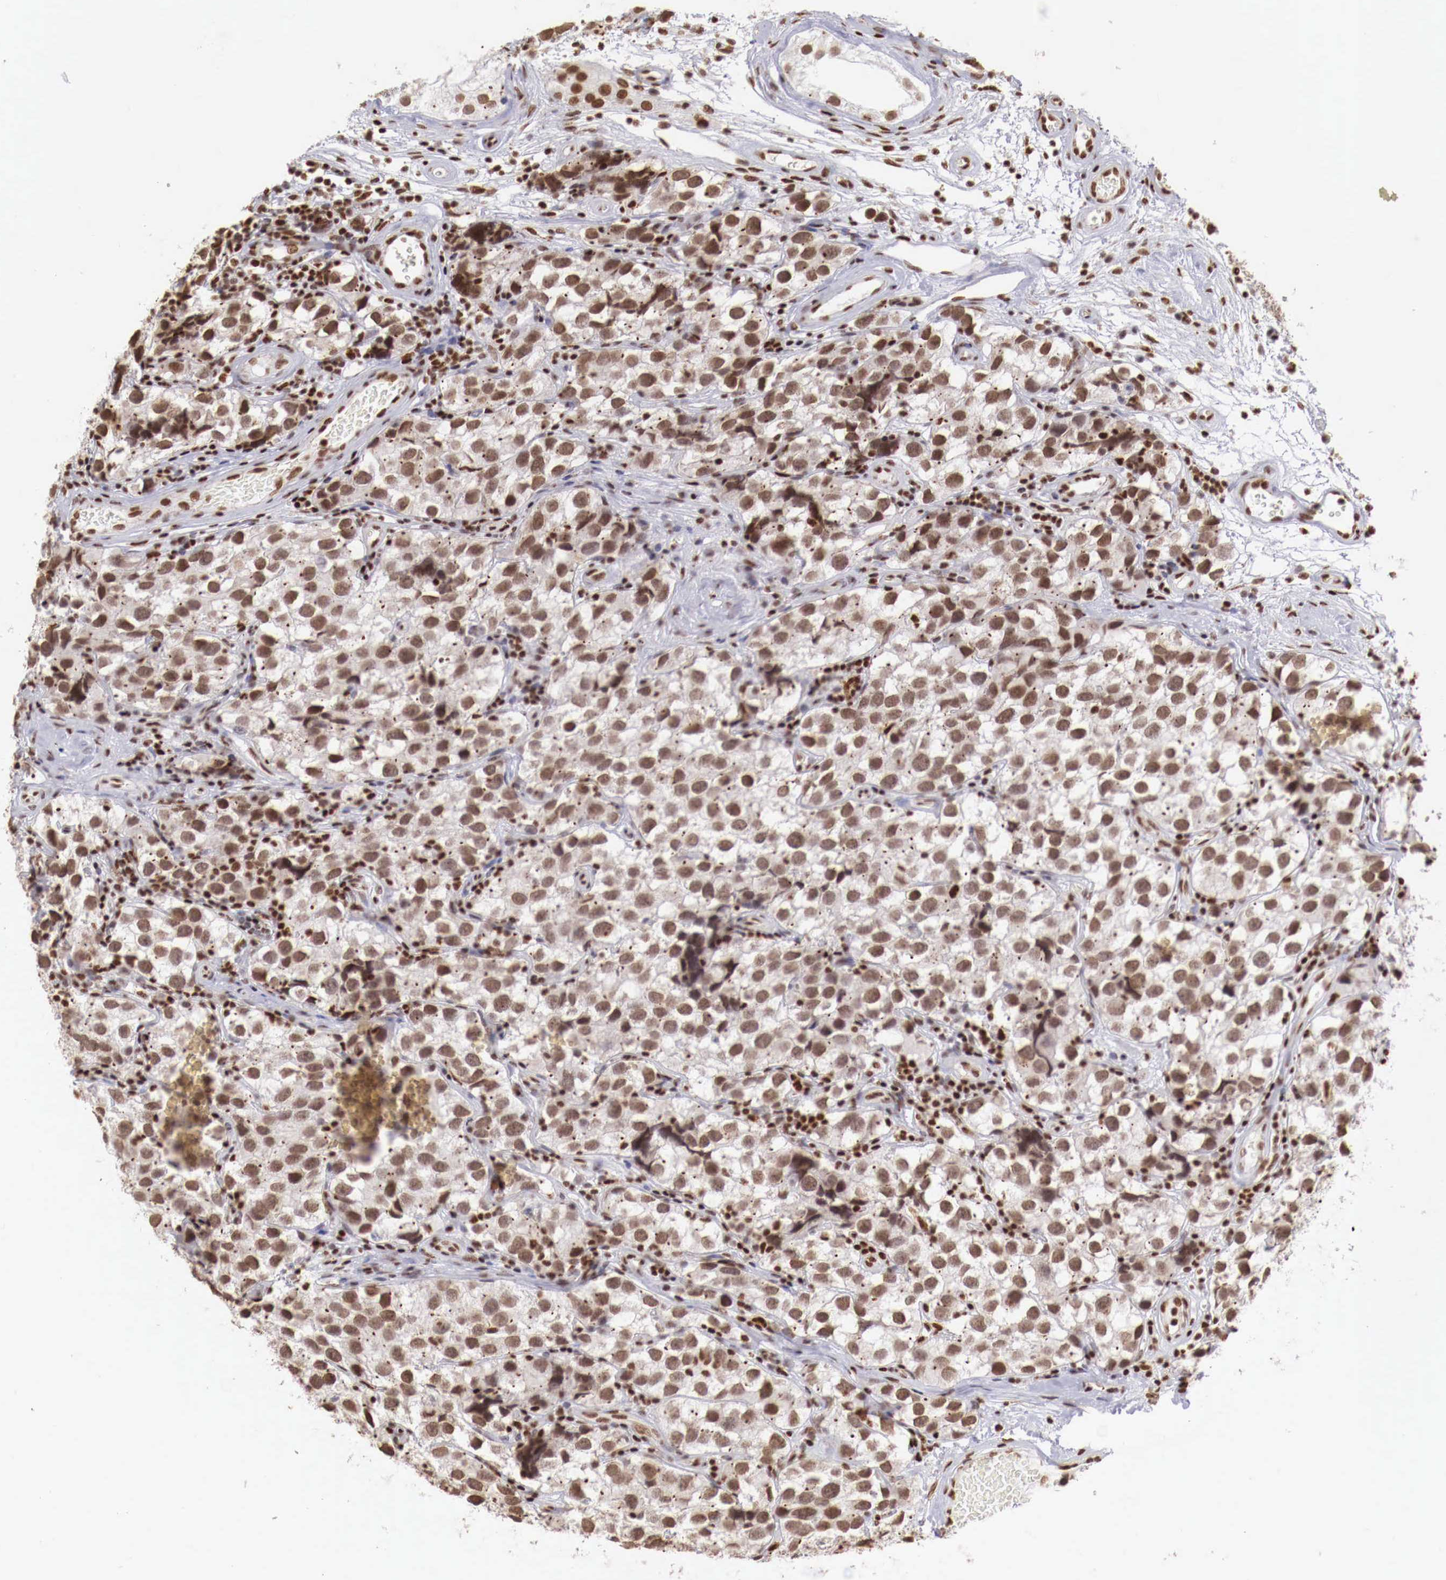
{"staining": {"intensity": "moderate", "quantity": ">75%", "location": "nuclear"}, "tissue": "testis cancer", "cell_type": "Tumor cells", "image_type": "cancer", "snomed": [{"axis": "morphology", "description": "Seminoma, NOS"}, {"axis": "topography", "description": "Testis"}], "caption": "Protein expression analysis of human testis cancer (seminoma) reveals moderate nuclear staining in about >75% of tumor cells.", "gene": "MAX", "patient": {"sex": "male", "age": 39}}